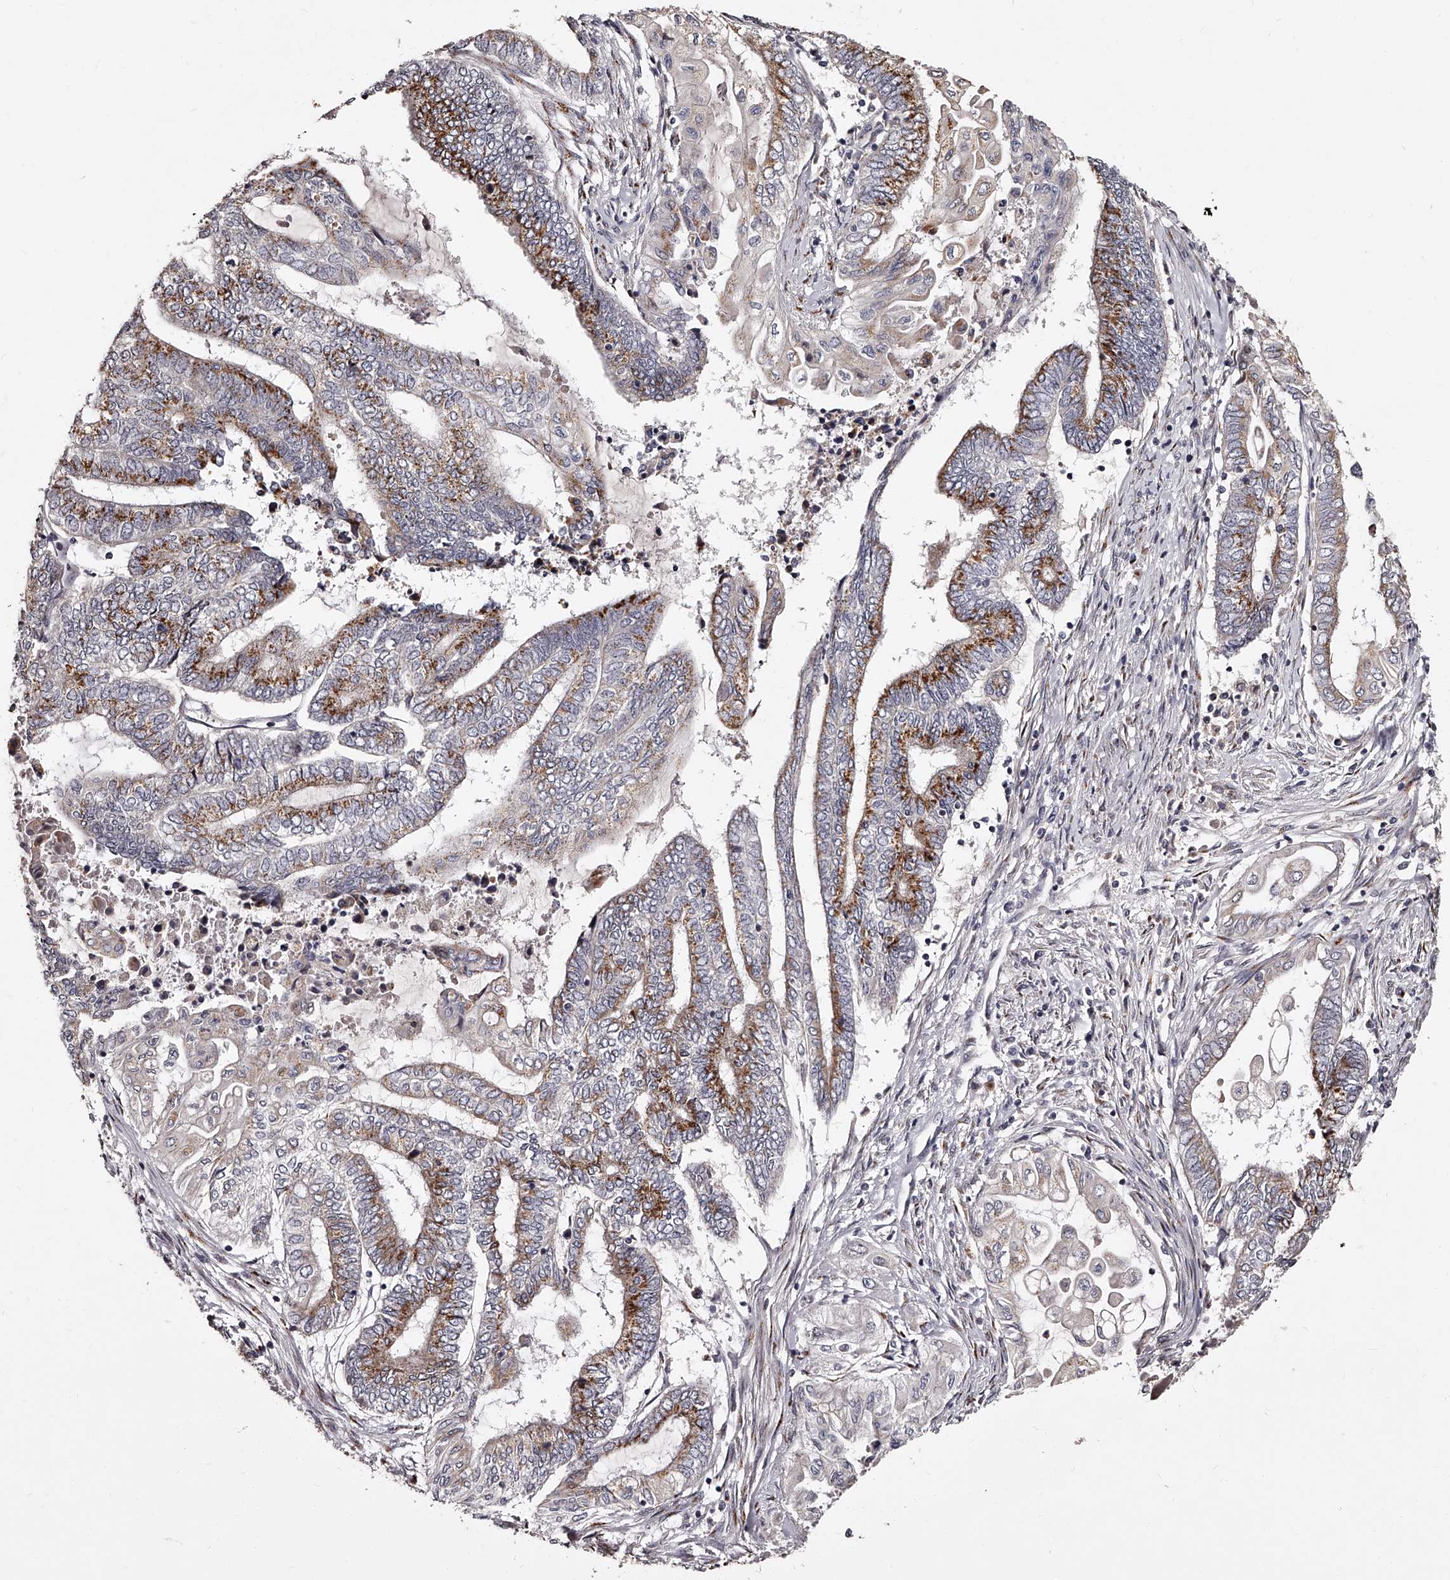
{"staining": {"intensity": "strong", "quantity": "25%-75%", "location": "cytoplasmic/membranous"}, "tissue": "endometrial cancer", "cell_type": "Tumor cells", "image_type": "cancer", "snomed": [{"axis": "morphology", "description": "Adenocarcinoma, NOS"}, {"axis": "topography", "description": "Uterus"}, {"axis": "topography", "description": "Endometrium"}], "caption": "Strong cytoplasmic/membranous positivity is appreciated in about 25%-75% of tumor cells in adenocarcinoma (endometrial).", "gene": "RSC1A1", "patient": {"sex": "female", "age": 70}}